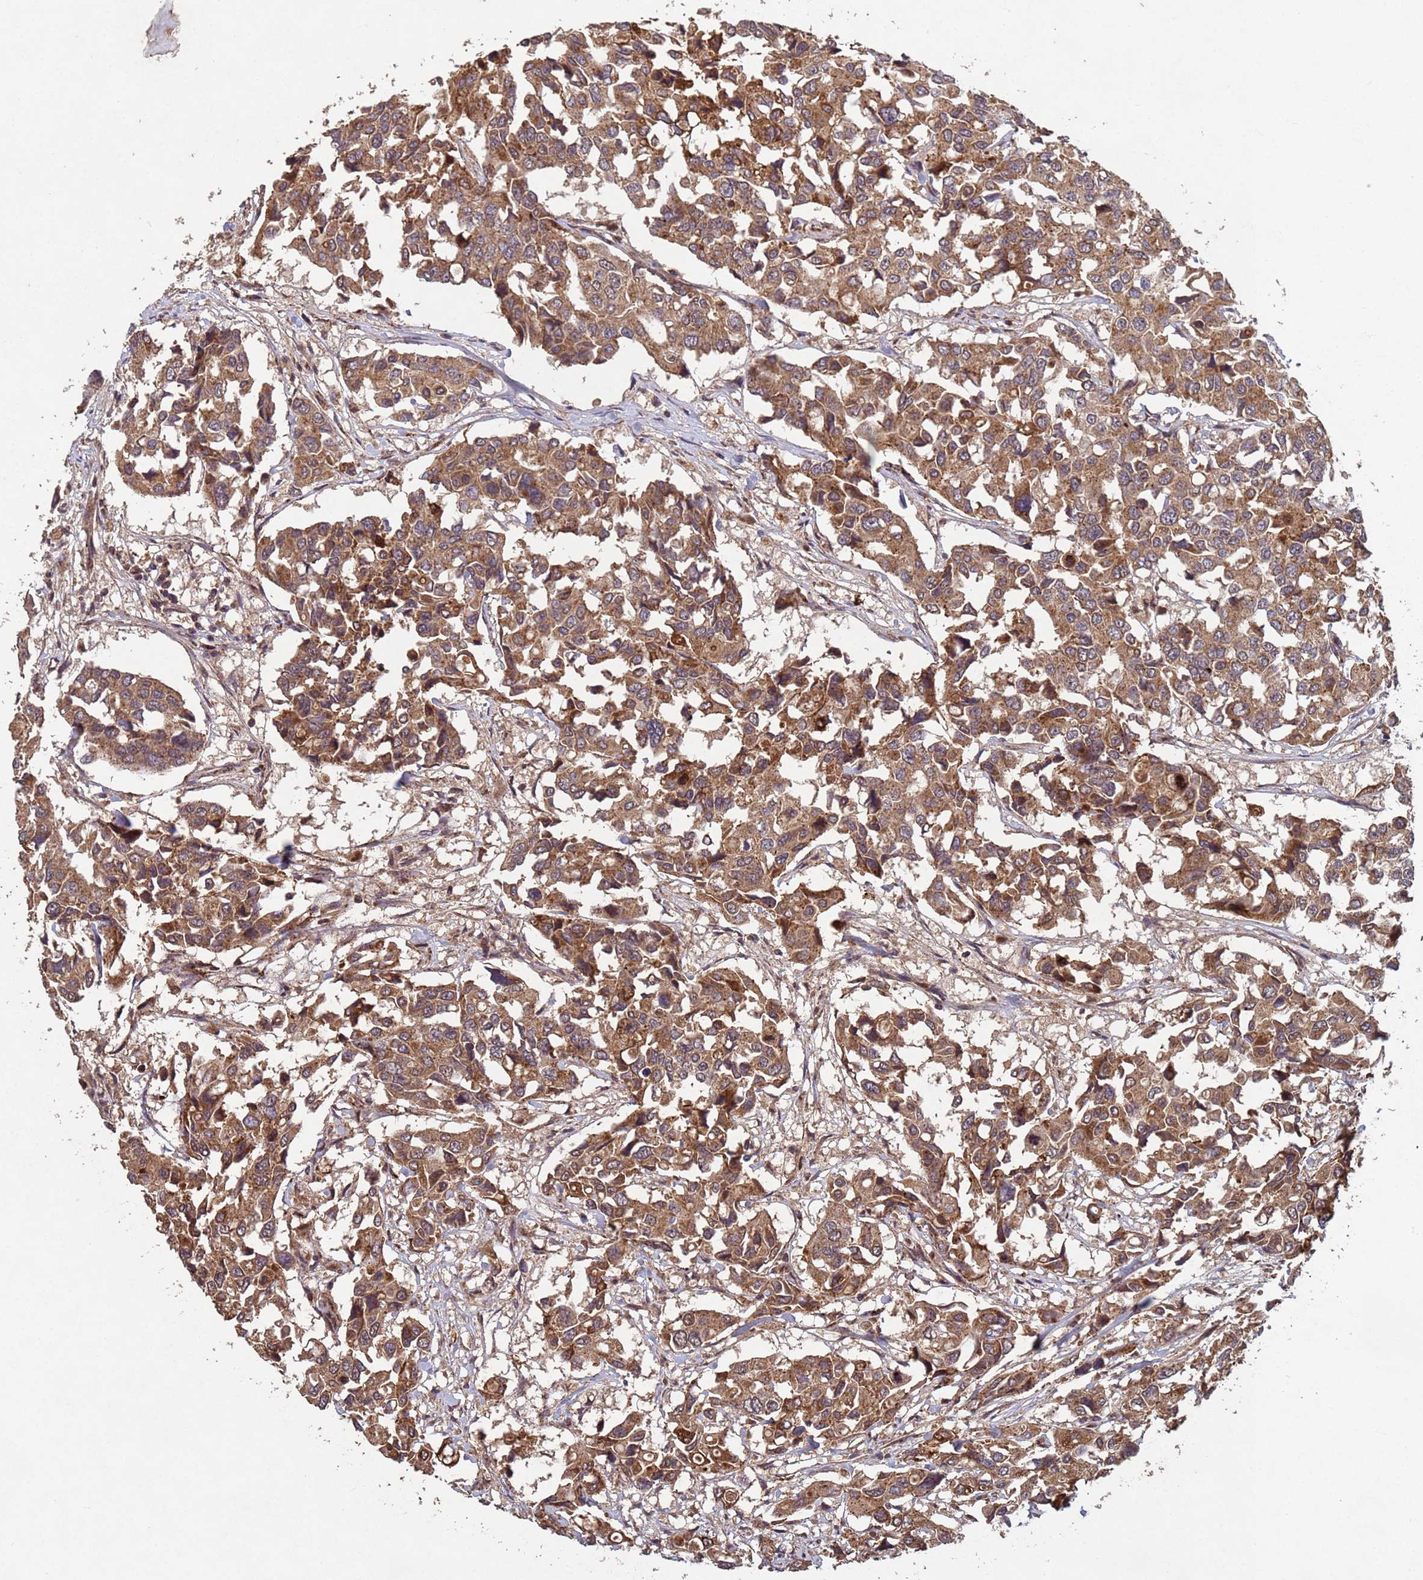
{"staining": {"intensity": "moderate", "quantity": ">75%", "location": "cytoplasmic/membranous"}, "tissue": "colorectal cancer", "cell_type": "Tumor cells", "image_type": "cancer", "snomed": [{"axis": "morphology", "description": "Adenocarcinoma, NOS"}, {"axis": "topography", "description": "Colon"}], "caption": "Brown immunohistochemical staining in adenocarcinoma (colorectal) shows moderate cytoplasmic/membranous positivity in about >75% of tumor cells.", "gene": "FASTKD1", "patient": {"sex": "male", "age": 77}}